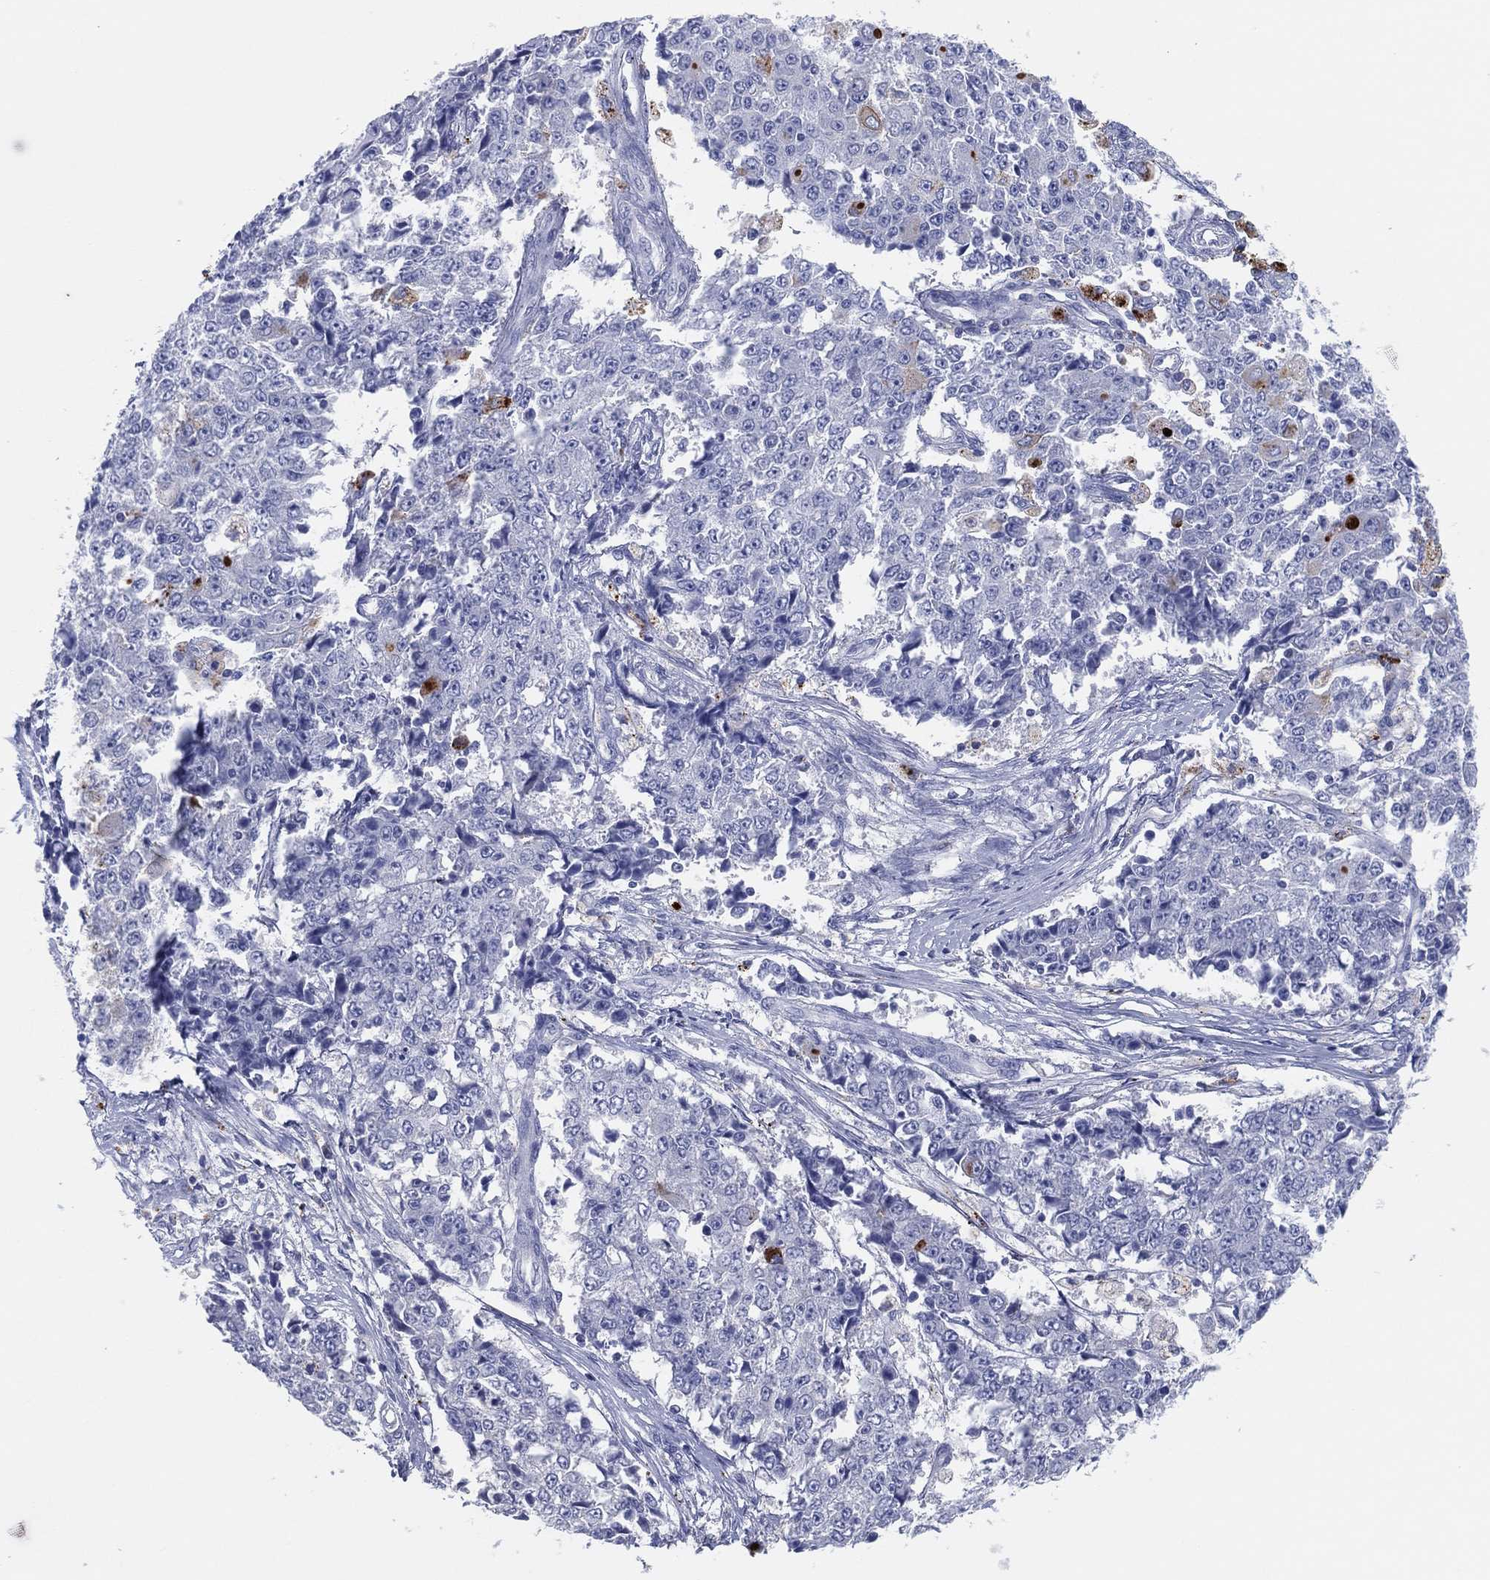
{"staining": {"intensity": "negative", "quantity": "none", "location": "none"}, "tissue": "ovarian cancer", "cell_type": "Tumor cells", "image_type": "cancer", "snomed": [{"axis": "morphology", "description": "Carcinoma, endometroid"}, {"axis": "topography", "description": "Ovary"}], "caption": "Immunohistochemical staining of endometroid carcinoma (ovarian) demonstrates no significant staining in tumor cells. (DAB IHC, high magnification).", "gene": "PLAC8", "patient": {"sex": "female", "age": 42}}